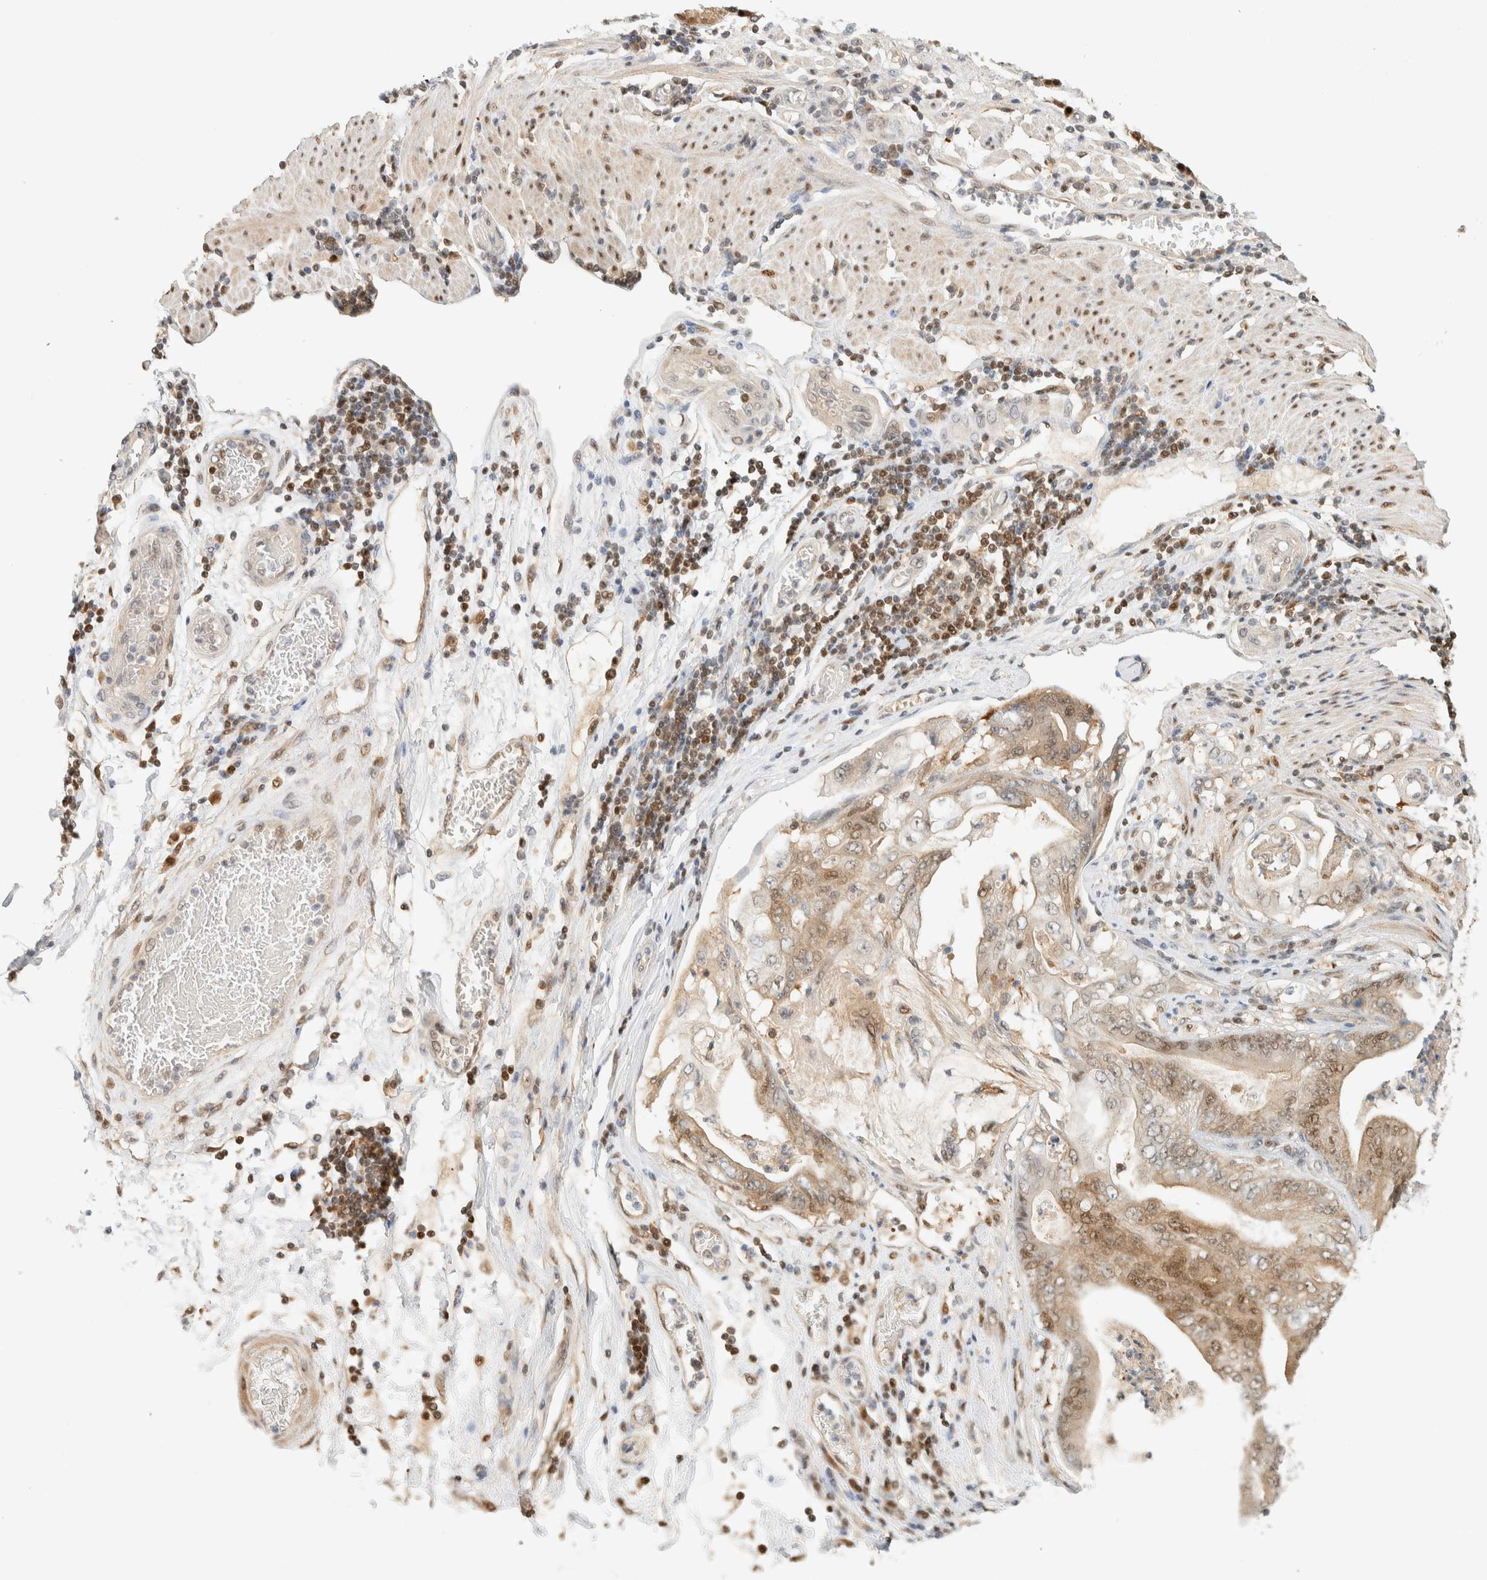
{"staining": {"intensity": "weak", "quantity": "25%-75%", "location": "cytoplasmic/membranous,nuclear"}, "tissue": "stomach cancer", "cell_type": "Tumor cells", "image_type": "cancer", "snomed": [{"axis": "morphology", "description": "Adenocarcinoma, NOS"}, {"axis": "topography", "description": "Stomach"}], "caption": "Immunohistochemical staining of human stomach cancer exhibits low levels of weak cytoplasmic/membranous and nuclear staining in about 25%-75% of tumor cells. (IHC, brightfield microscopy, high magnification).", "gene": "ZBTB37", "patient": {"sex": "female", "age": 73}}